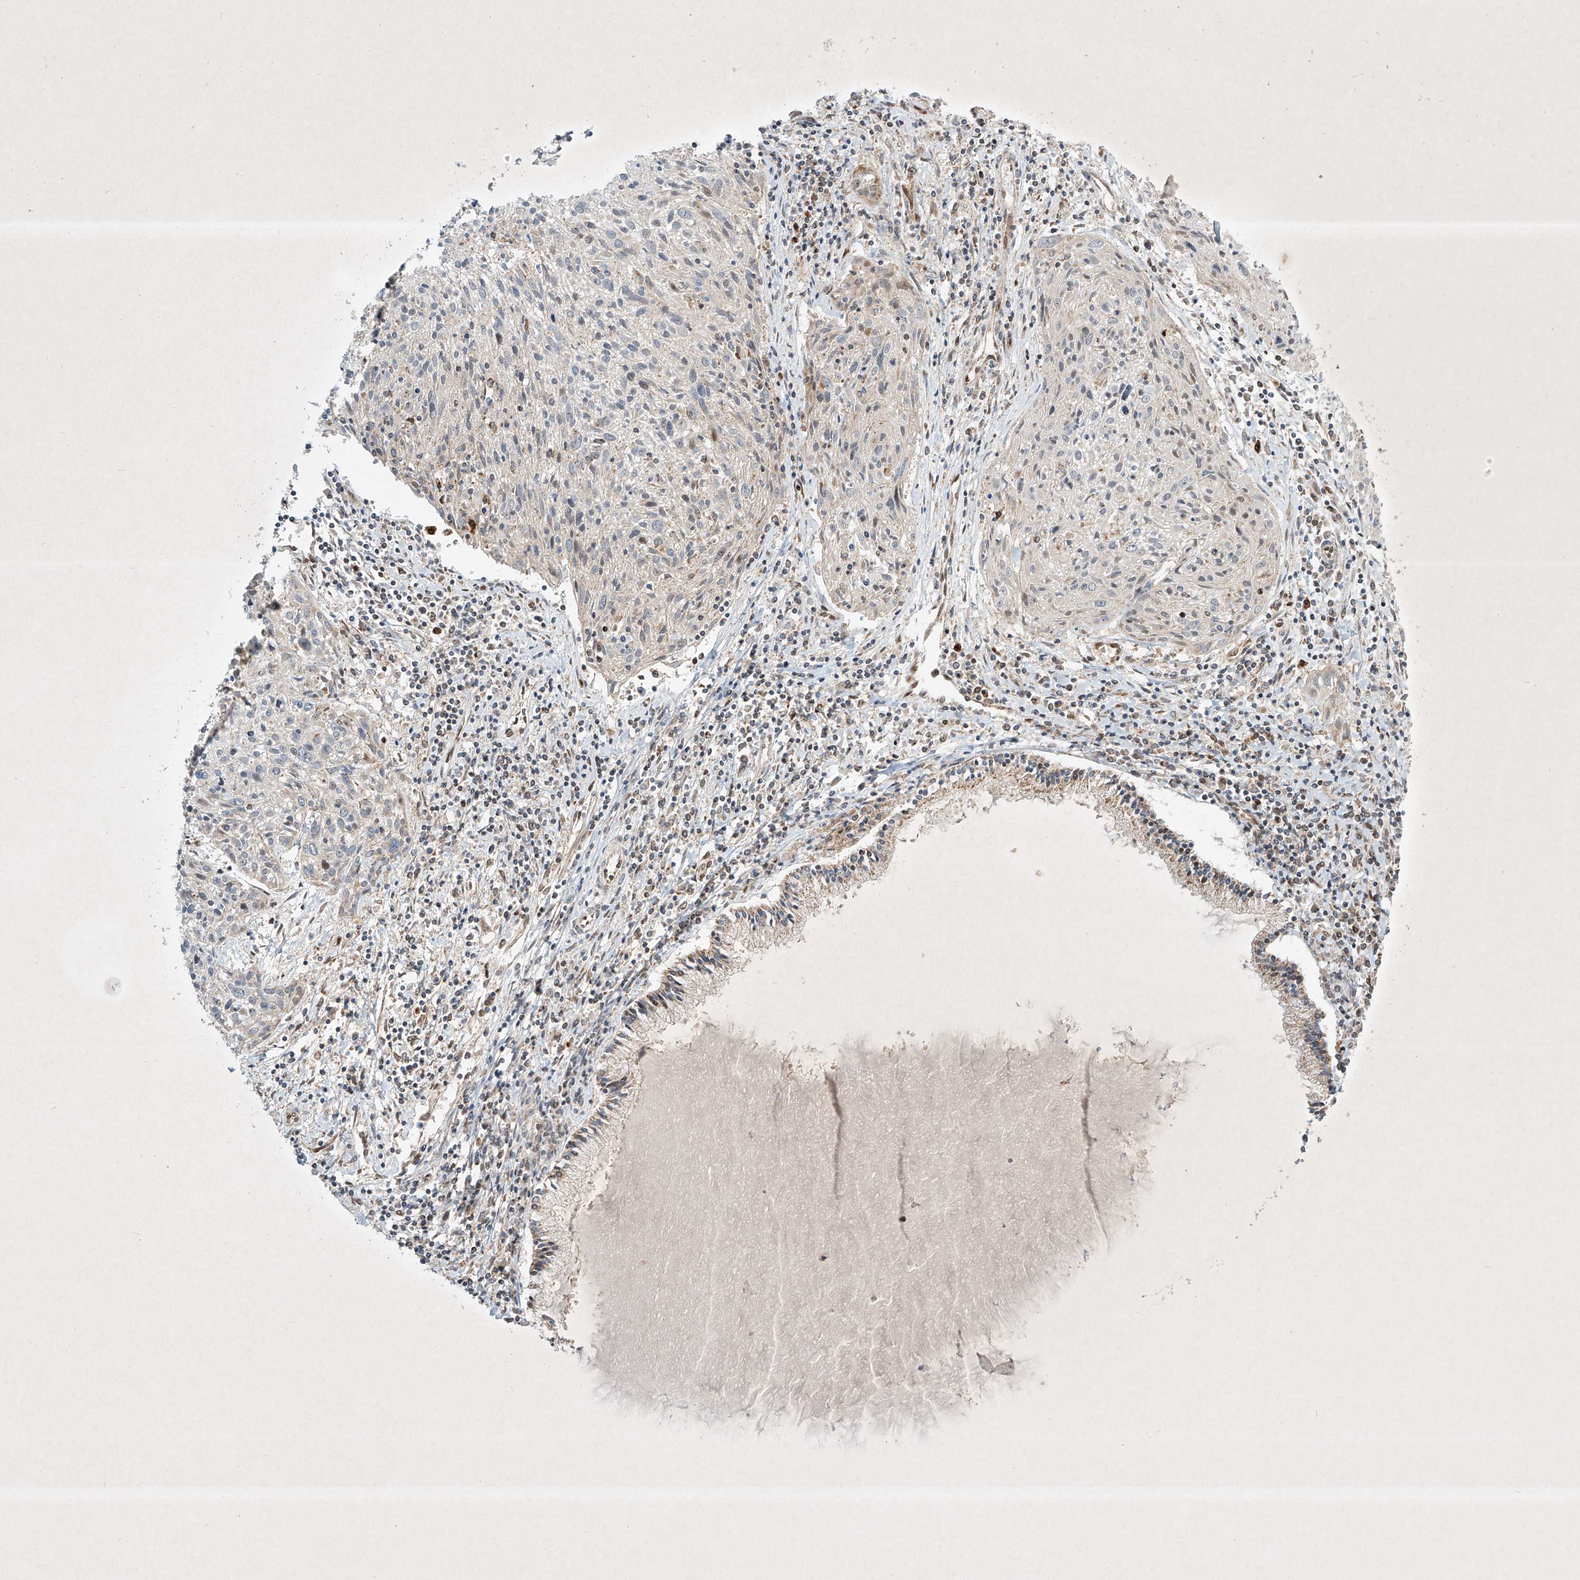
{"staining": {"intensity": "negative", "quantity": "none", "location": "none"}, "tissue": "cervical cancer", "cell_type": "Tumor cells", "image_type": "cancer", "snomed": [{"axis": "morphology", "description": "Squamous cell carcinoma, NOS"}, {"axis": "topography", "description": "Cervix"}], "caption": "There is no significant staining in tumor cells of cervical cancer (squamous cell carcinoma).", "gene": "EPG5", "patient": {"sex": "female", "age": 51}}